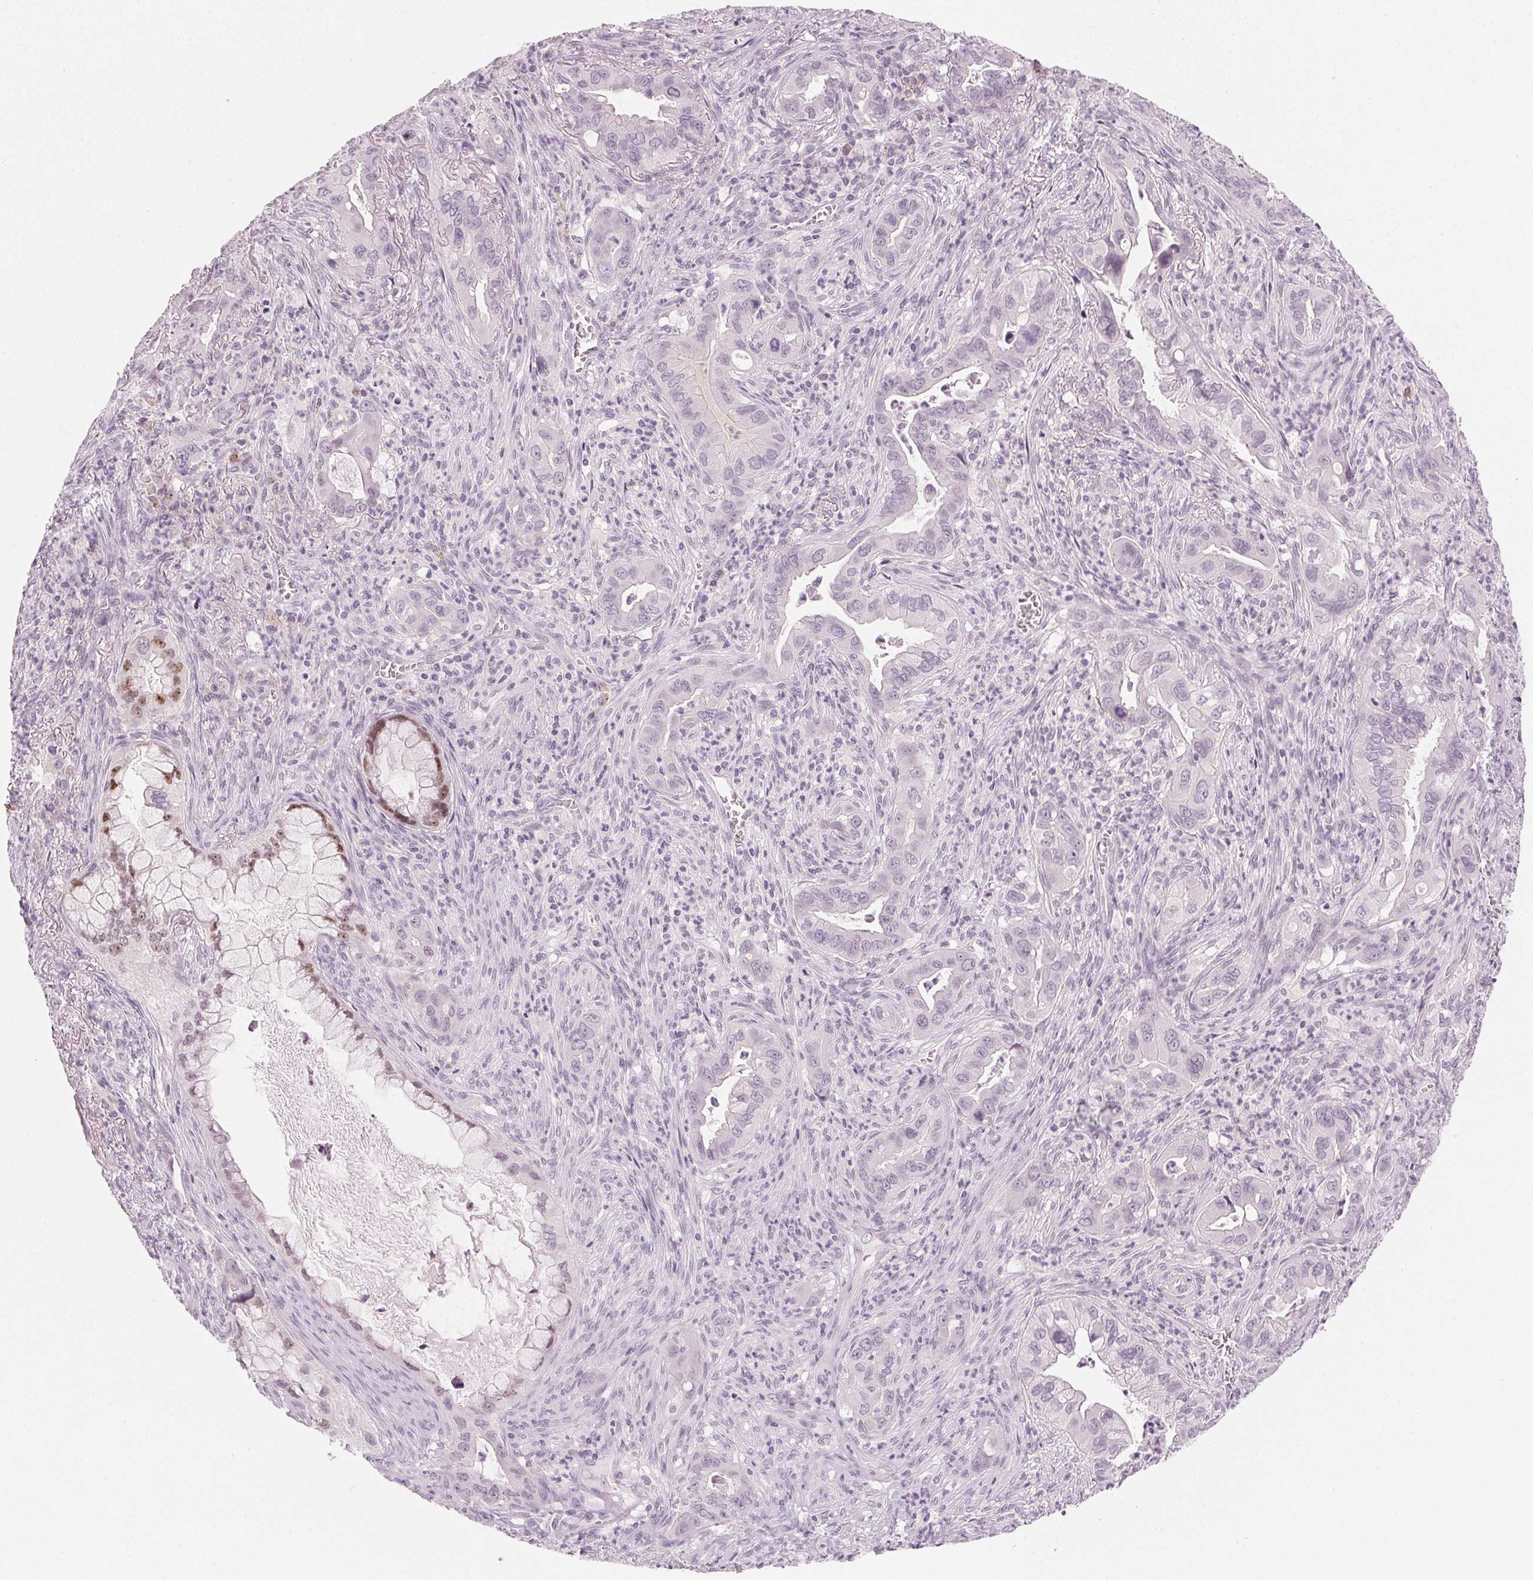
{"staining": {"intensity": "negative", "quantity": "none", "location": "none"}, "tissue": "lung cancer", "cell_type": "Tumor cells", "image_type": "cancer", "snomed": [{"axis": "morphology", "description": "Adenocarcinoma, NOS"}, {"axis": "topography", "description": "Lung"}], "caption": "Immunohistochemistry histopathology image of neoplastic tissue: lung adenocarcinoma stained with DAB (3,3'-diaminobenzidine) exhibits no significant protein expression in tumor cells.", "gene": "HSF5", "patient": {"sex": "male", "age": 65}}